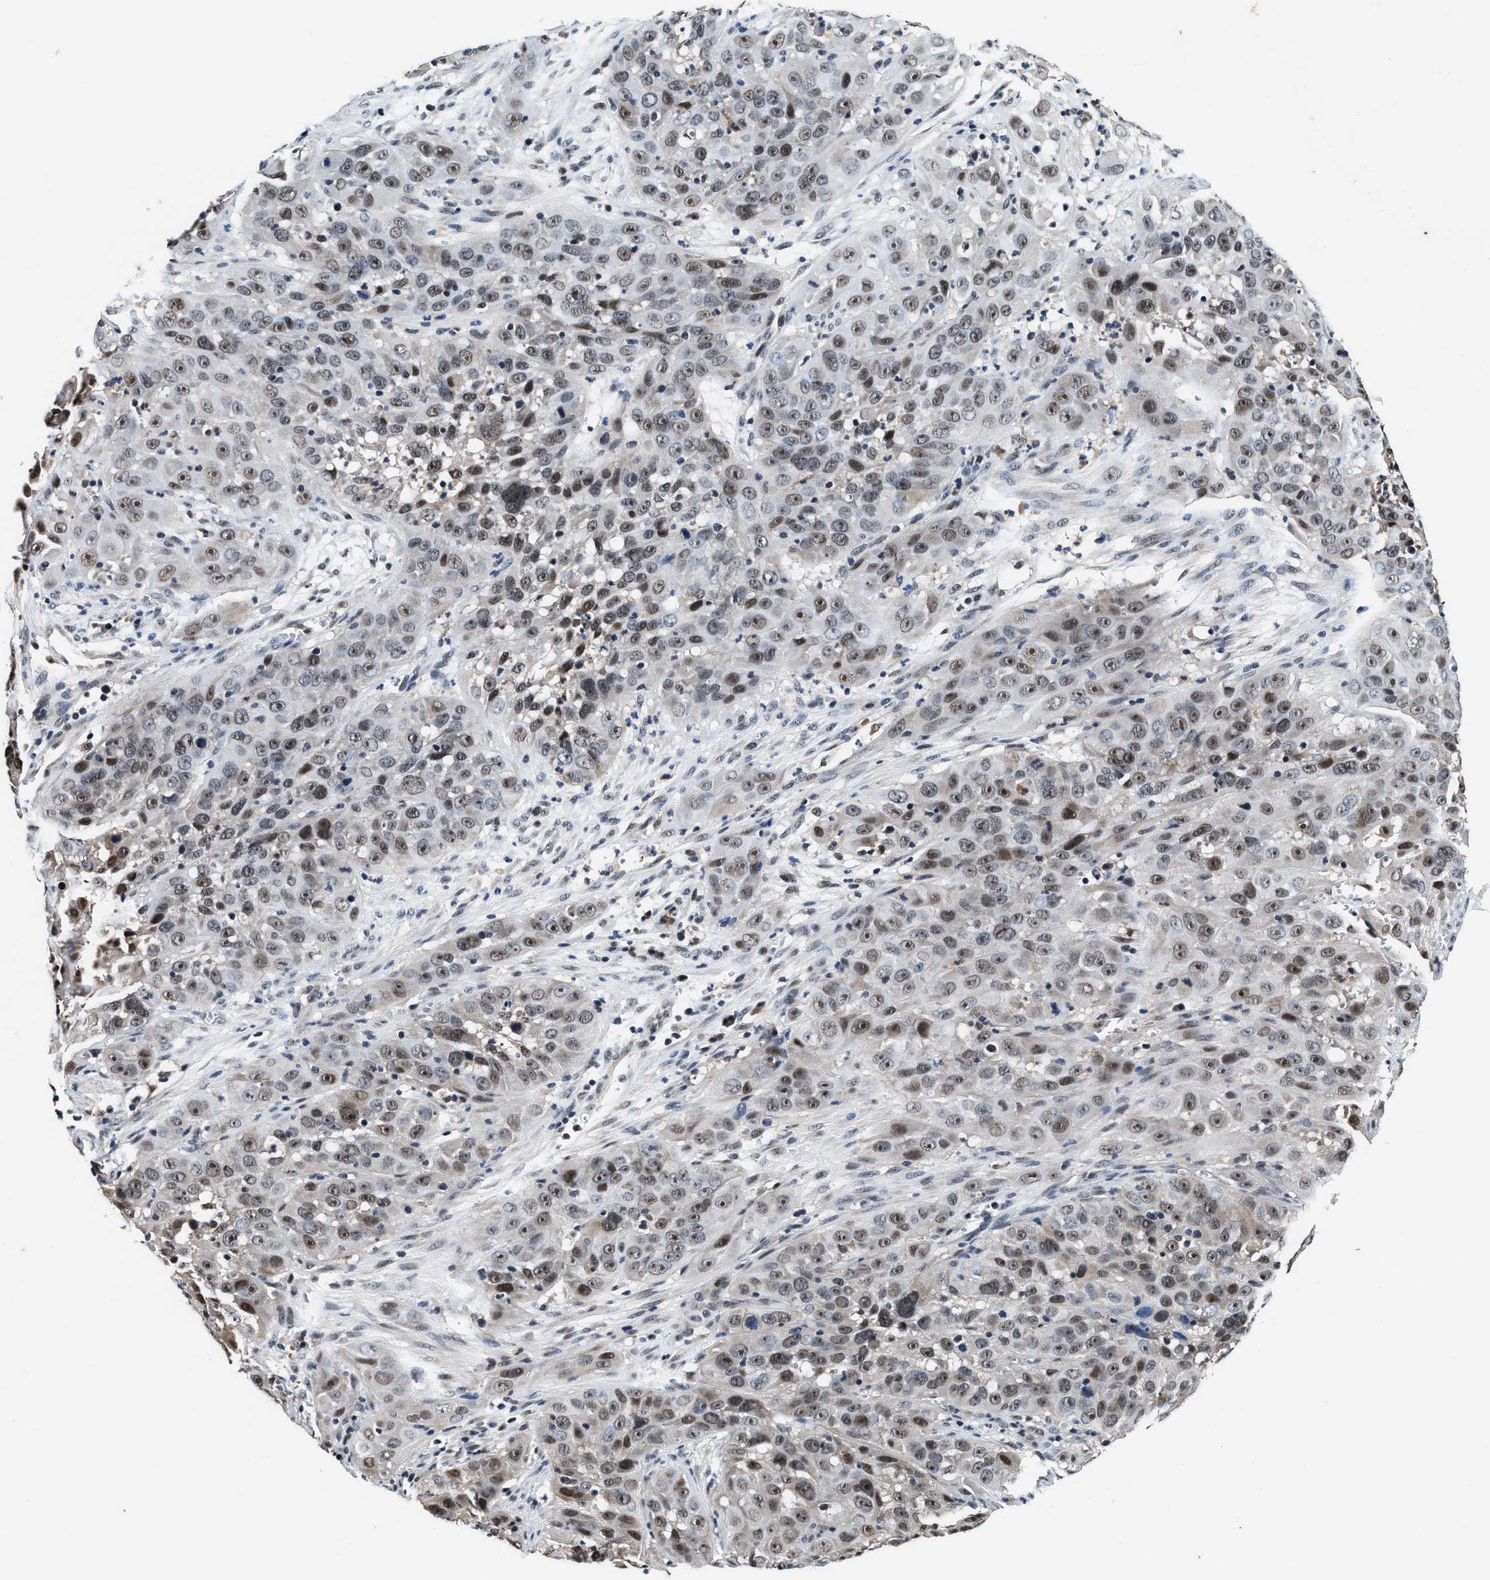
{"staining": {"intensity": "moderate", "quantity": ">75%", "location": "nuclear"}, "tissue": "cervical cancer", "cell_type": "Tumor cells", "image_type": "cancer", "snomed": [{"axis": "morphology", "description": "Squamous cell carcinoma, NOS"}, {"axis": "topography", "description": "Cervix"}], "caption": "Cervical cancer (squamous cell carcinoma) was stained to show a protein in brown. There is medium levels of moderate nuclear staining in approximately >75% of tumor cells.", "gene": "USP16", "patient": {"sex": "female", "age": 32}}